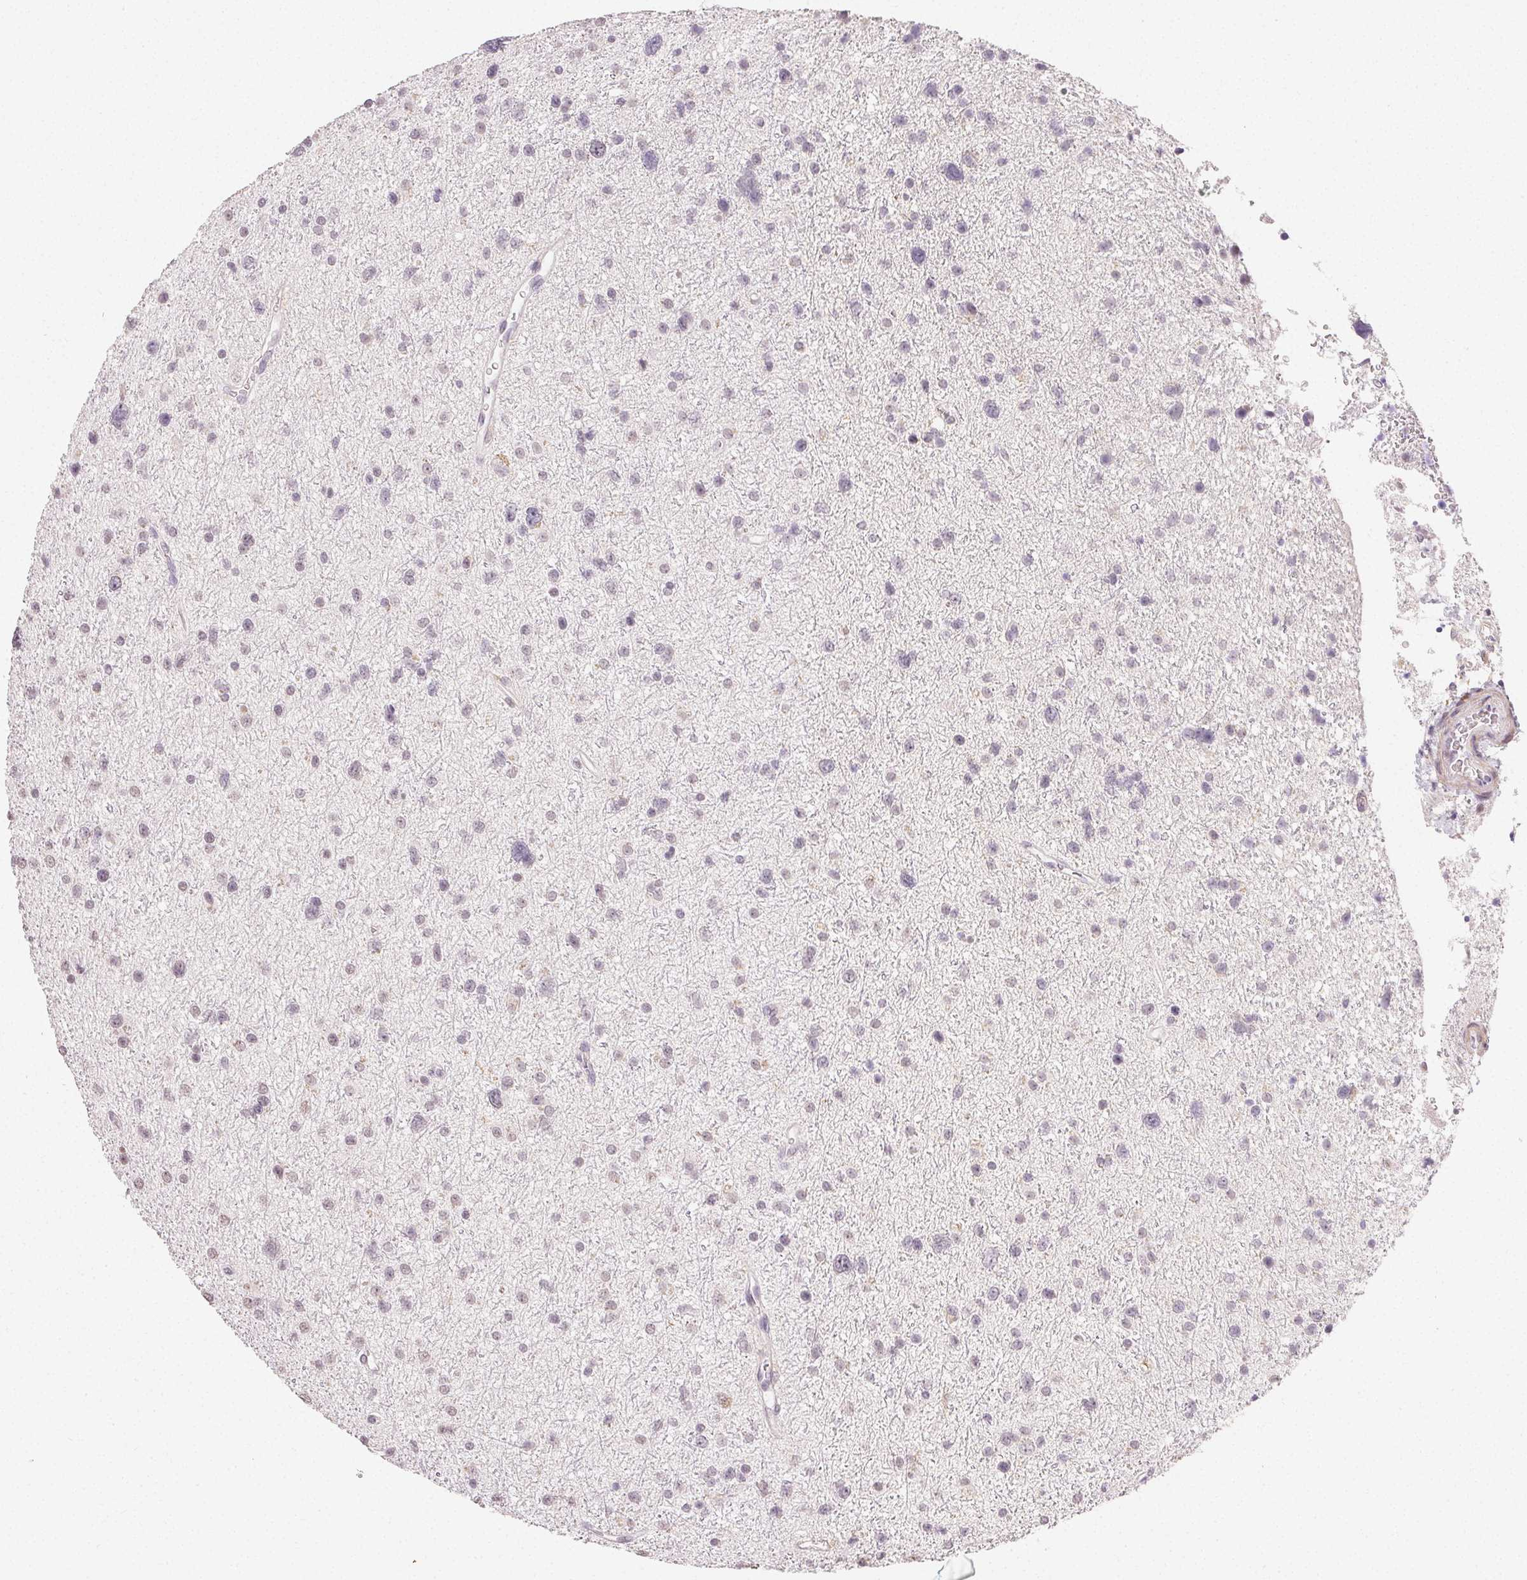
{"staining": {"intensity": "negative", "quantity": "none", "location": "none"}, "tissue": "glioma", "cell_type": "Tumor cells", "image_type": "cancer", "snomed": [{"axis": "morphology", "description": "Glioma, malignant, Low grade"}, {"axis": "topography", "description": "Brain"}], "caption": "The IHC photomicrograph has no significant staining in tumor cells of malignant low-grade glioma tissue. Brightfield microscopy of immunohistochemistry stained with DAB (3,3'-diaminobenzidine) (brown) and hematoxylin (blue), captured at high magnification.", "gene": "TMEM174", "patient": {"sex": "female", "age": 55}}